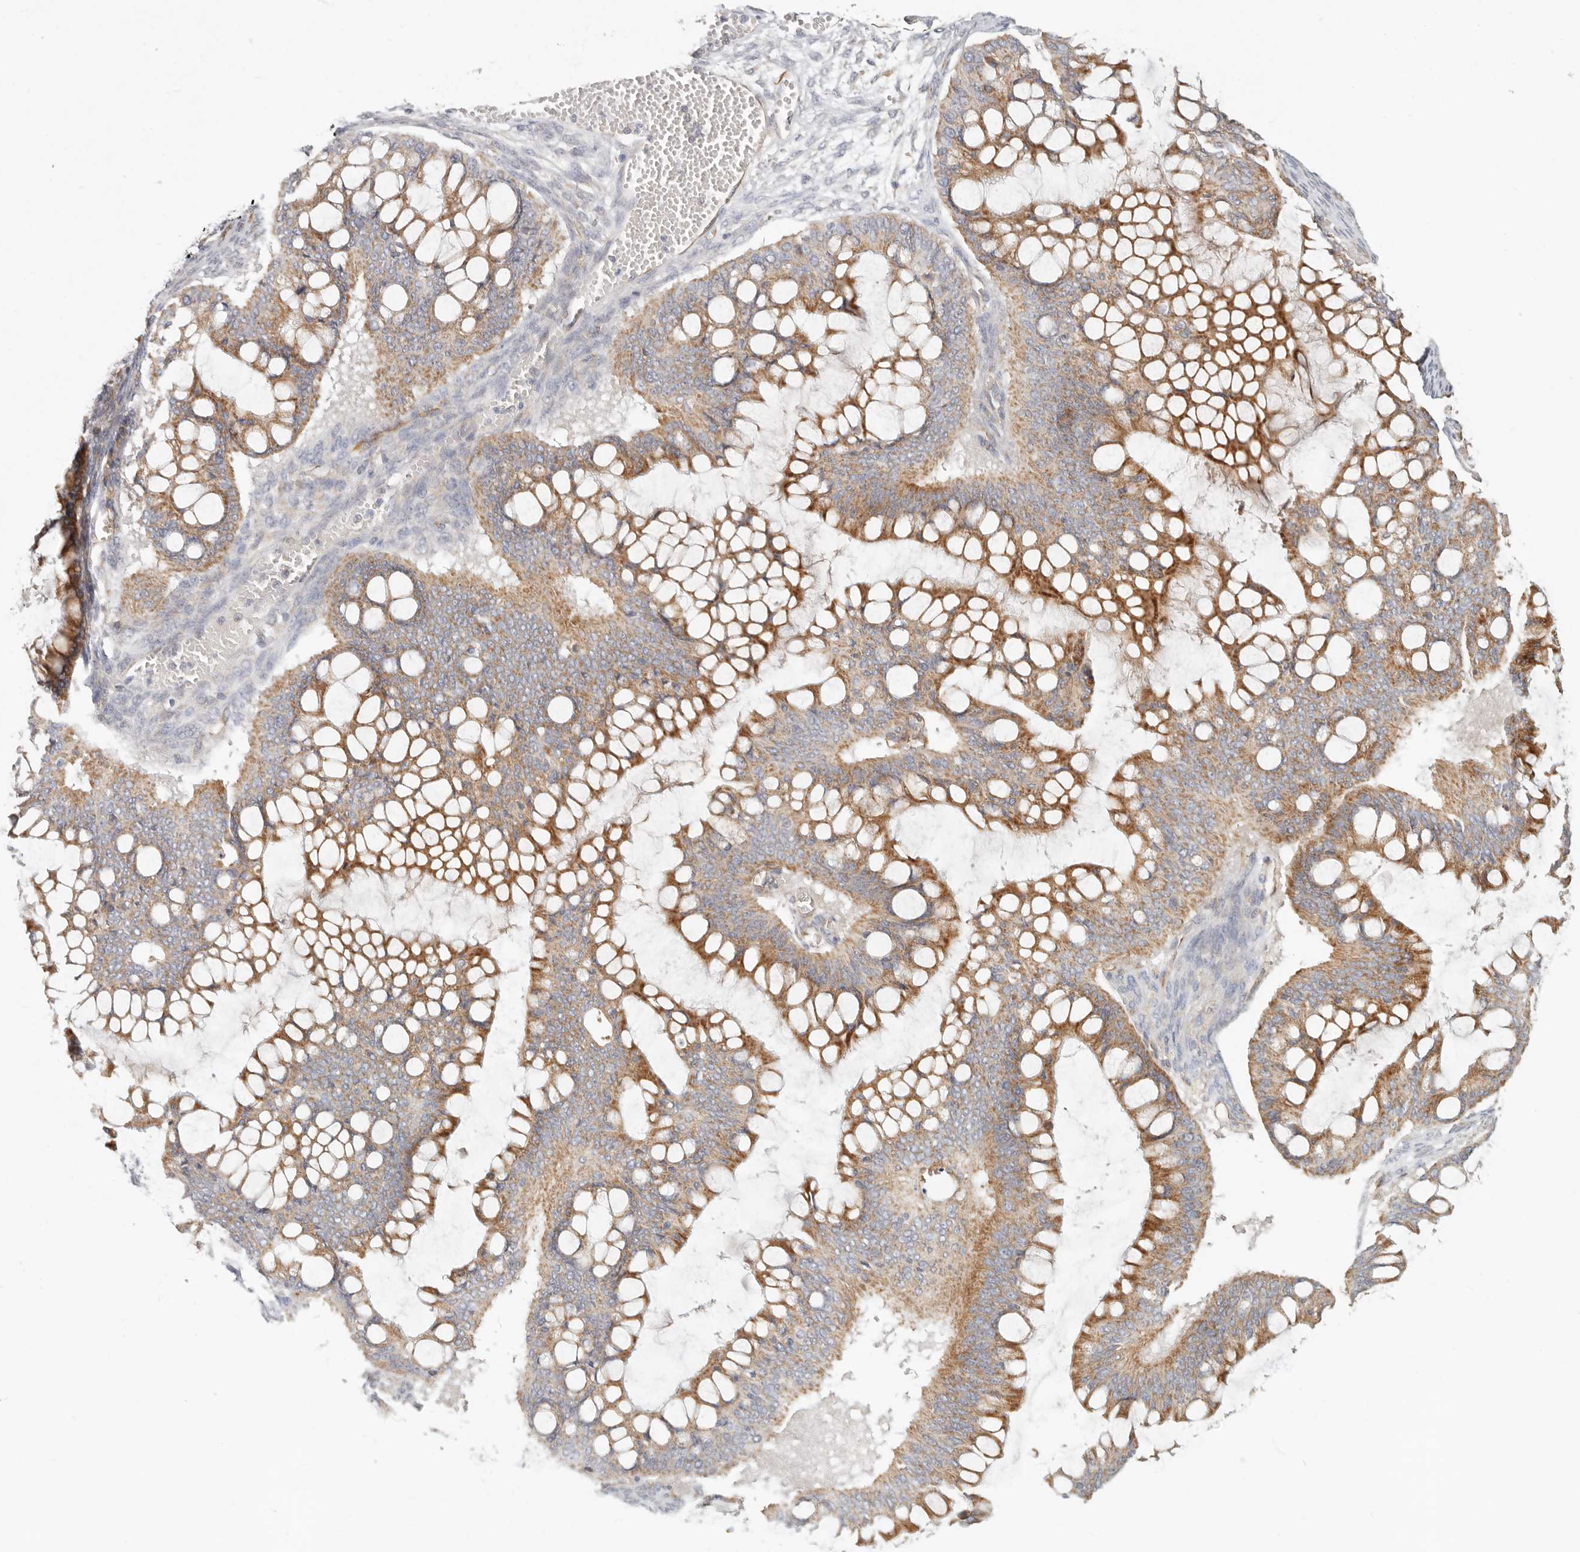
{"staining": {"intensity": "moderate", "quantity": ">75%", "location": "cytoplasmic/membranous"}, "tissue": "ovarian cancer", "cell_type": "Tumor cells", "image_type": "cancer", "snomed": [{"axis": "morphology", "description": "Cystadenocarcinoma, mucinous, NOS"}, {"axis": "topography", "description": "Ovary"}], "caption": "An IHC histopathology image of neoplastic tissue is shown. Protein staining in brown labels moderate cytoplasmic/membranous positivity in ovarian cancer within tumor cells.", "gene": "SPRING1", "patient": {"sex": "female", "age": 73}}